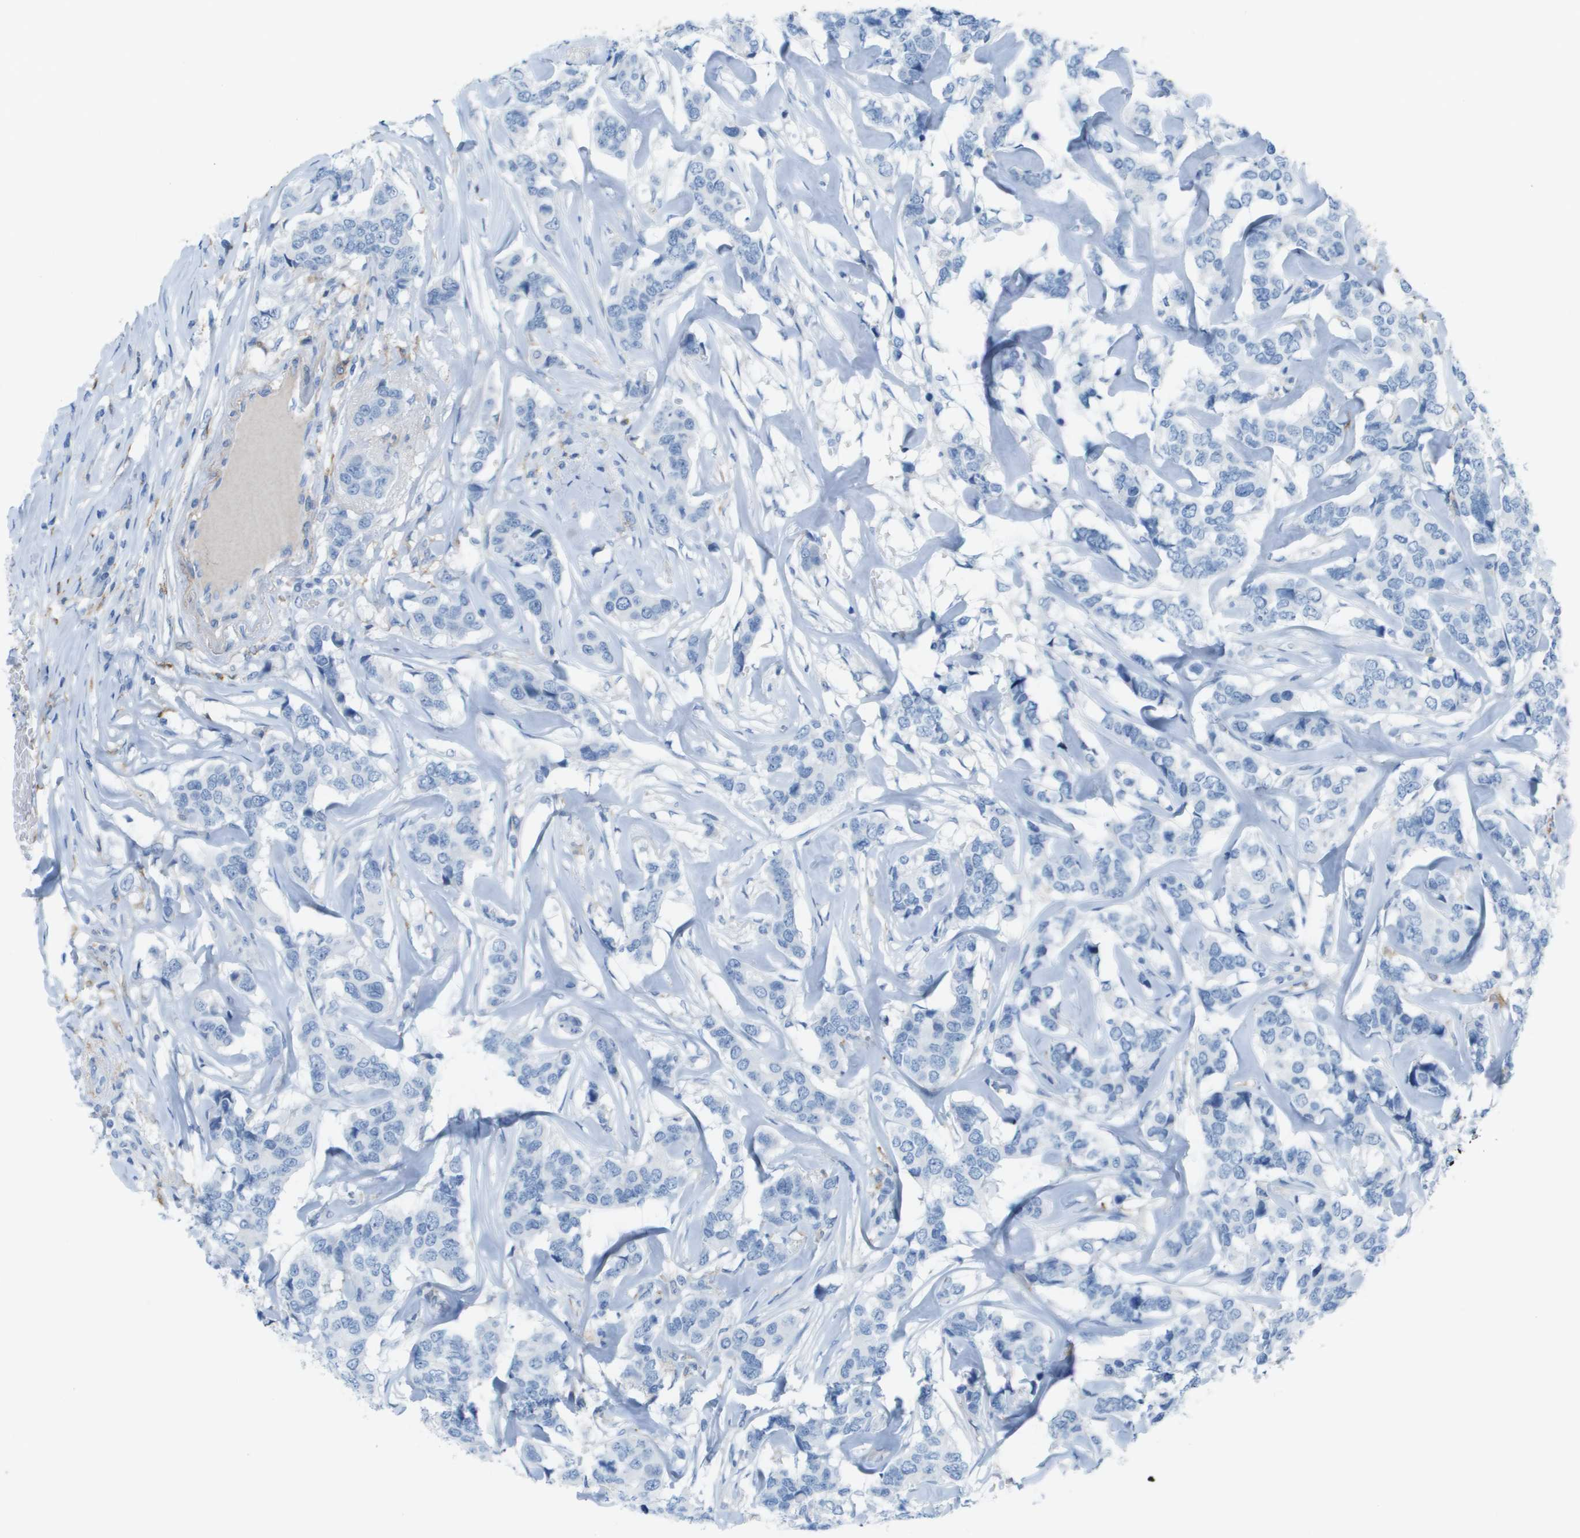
{"staining": {"intensity": "negative", "quantity": "none", "location": "none"}, "tissue": "breast cancer", "cell_type": "Tumor cells", "image_type": "cancer", "snomed": [{"axis": "morphology", "description": "Lobular carcinoma"}, {"axis": "topography", "description": "Breast"}], "caption": "Human breast cancer stained for a protein using IHC reveals no positivity in tumor cells.", "gene": "ZBTB43", "patient": {"sex": "female", "age": 59}}